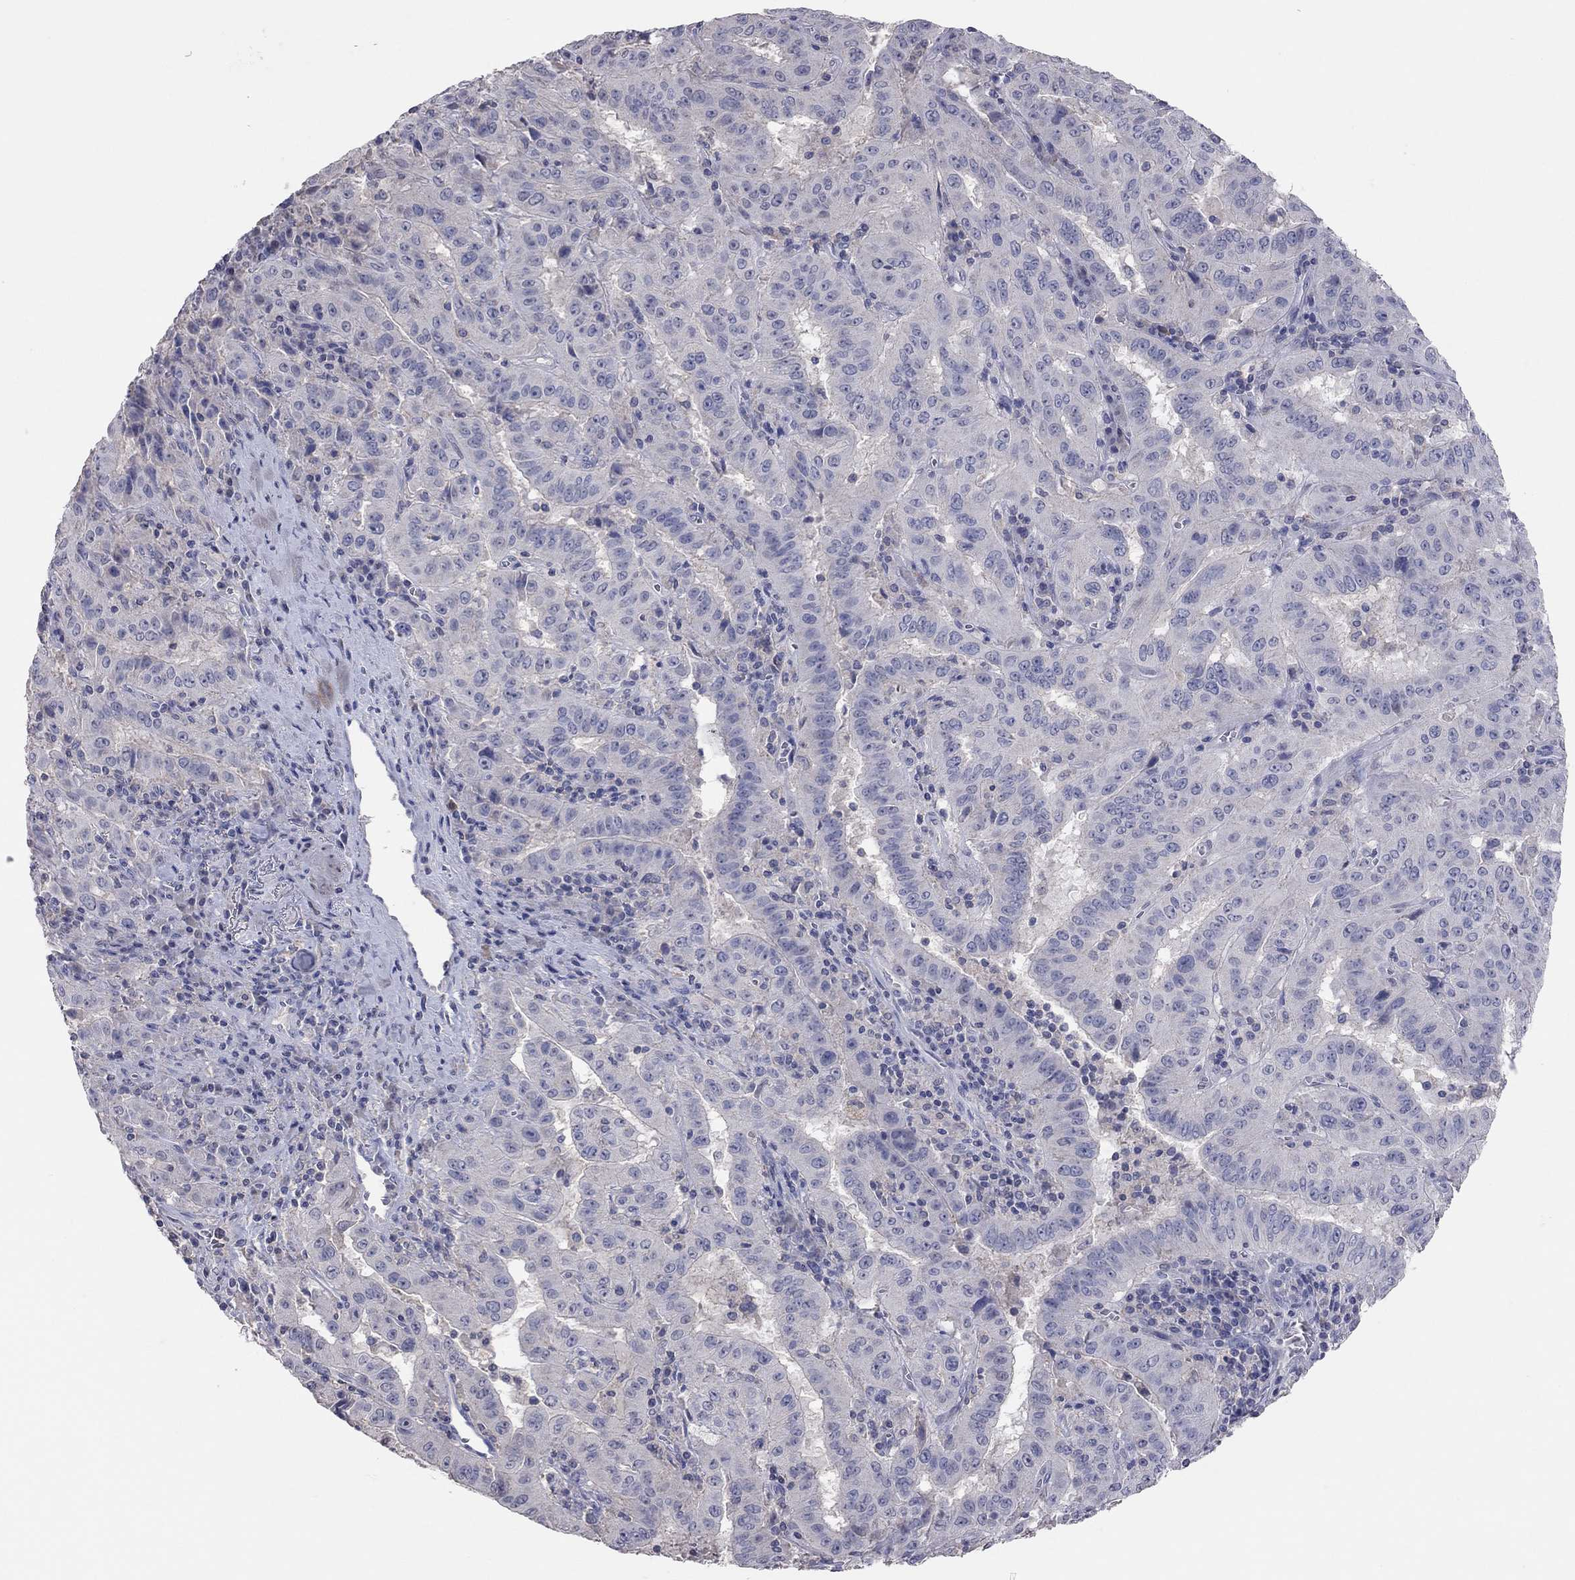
{"staining": {"intensity": "negative", "quantity": "none", "location": "none"}, "tissue": "pancreatic cancer", "cell_type": "Tumor cells", "image_type": "cancer", "snomed": [{"axis": "morphology", "description": "Adenocarcinoma, NOS"}, {"axis": "topography", "description": "Pancreas"}], "caption": "Immunohistochemistry of human pancreatic cancer displays no expression in tumor cells.", "gene": "MMP13", "patient": {"sex": "male", "age": 63}}